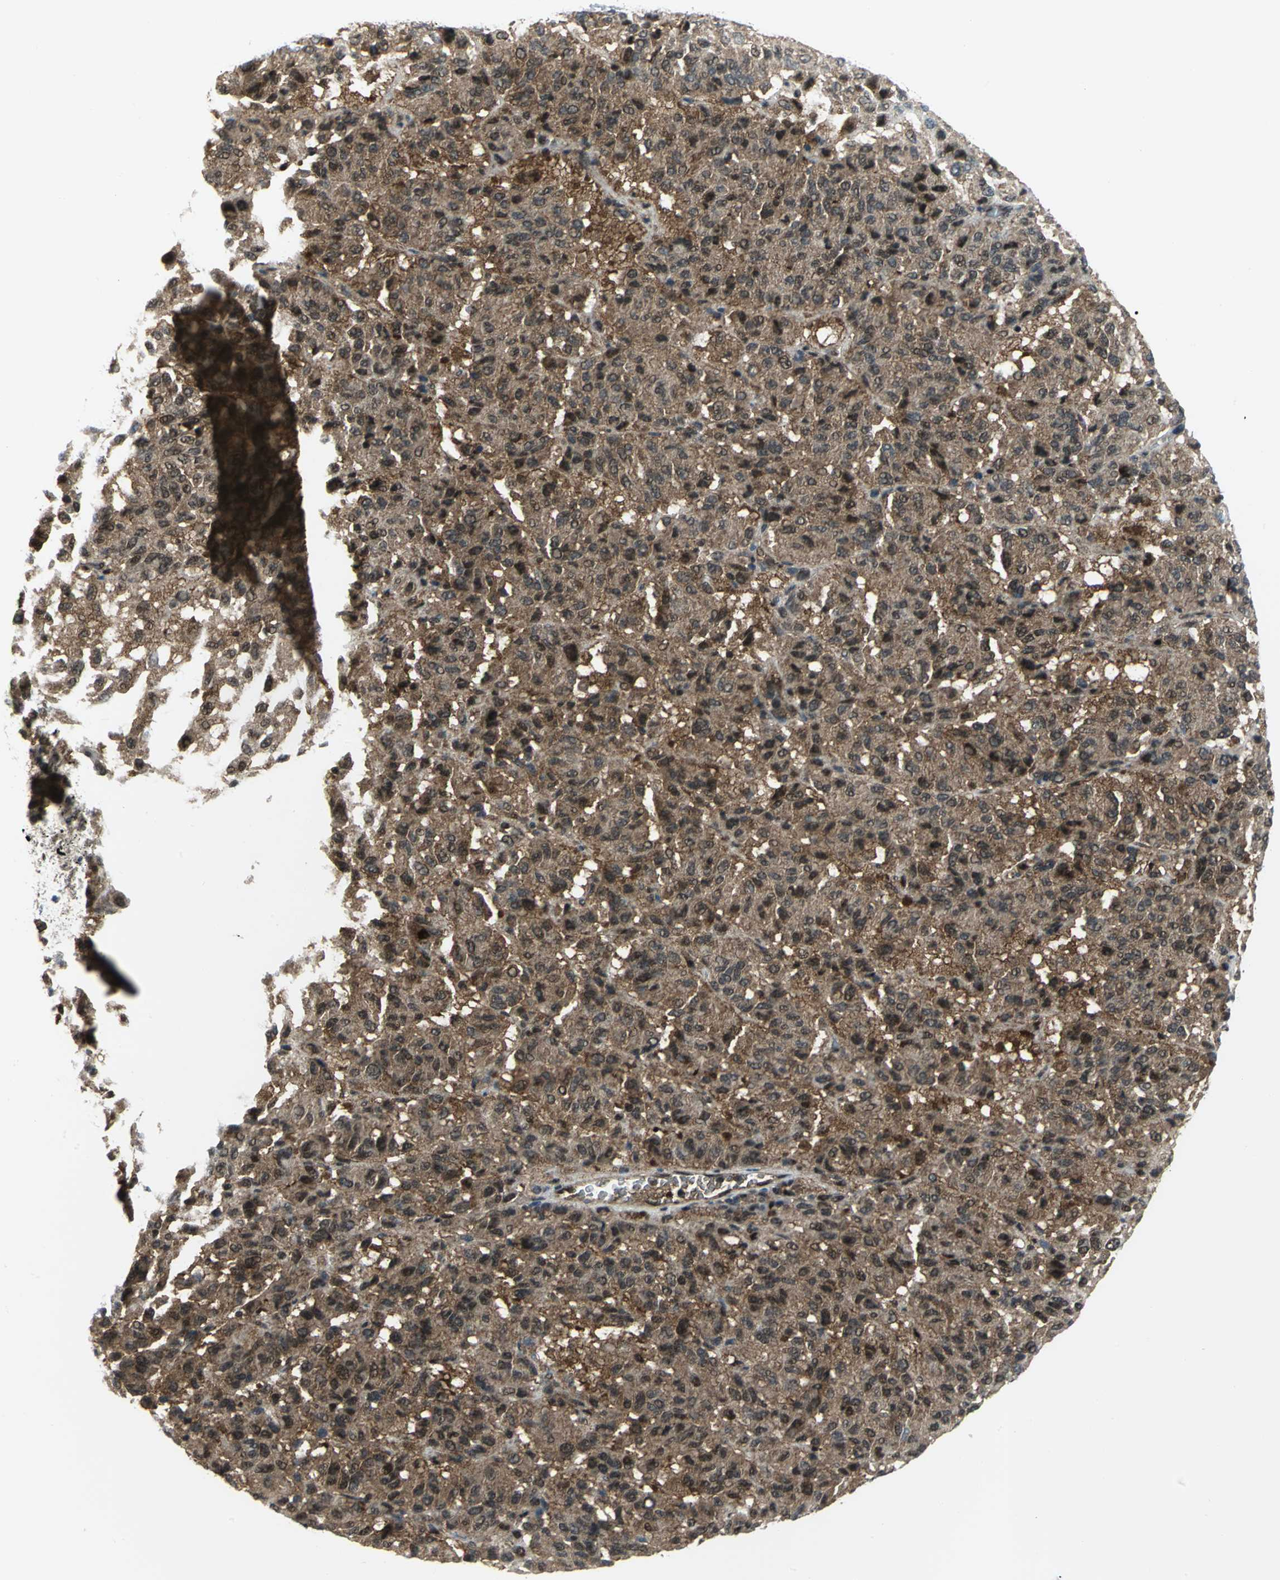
{"staining": {"intensity": "moderate", "quantity": "25%-75%", "location": "nuclear"}, "tissue": "melanoma", "cell_type": "Tumor cells", "image_type": "cancer", "snomed": [{"axis": "morphology", "description": "Malignant melanoma, Metastatic site"}, {"axis": "topography", "description": "Lung"}], "caption": "An immunohistochemistry (IHC) photomicrograph of neoplastic tissue is shown. Protein staining in brown labels moderate nuclear positivity in melanoma within tumor cells.", "gene": "PSMA4", "patient": {"sex": "male", "age": 64}}